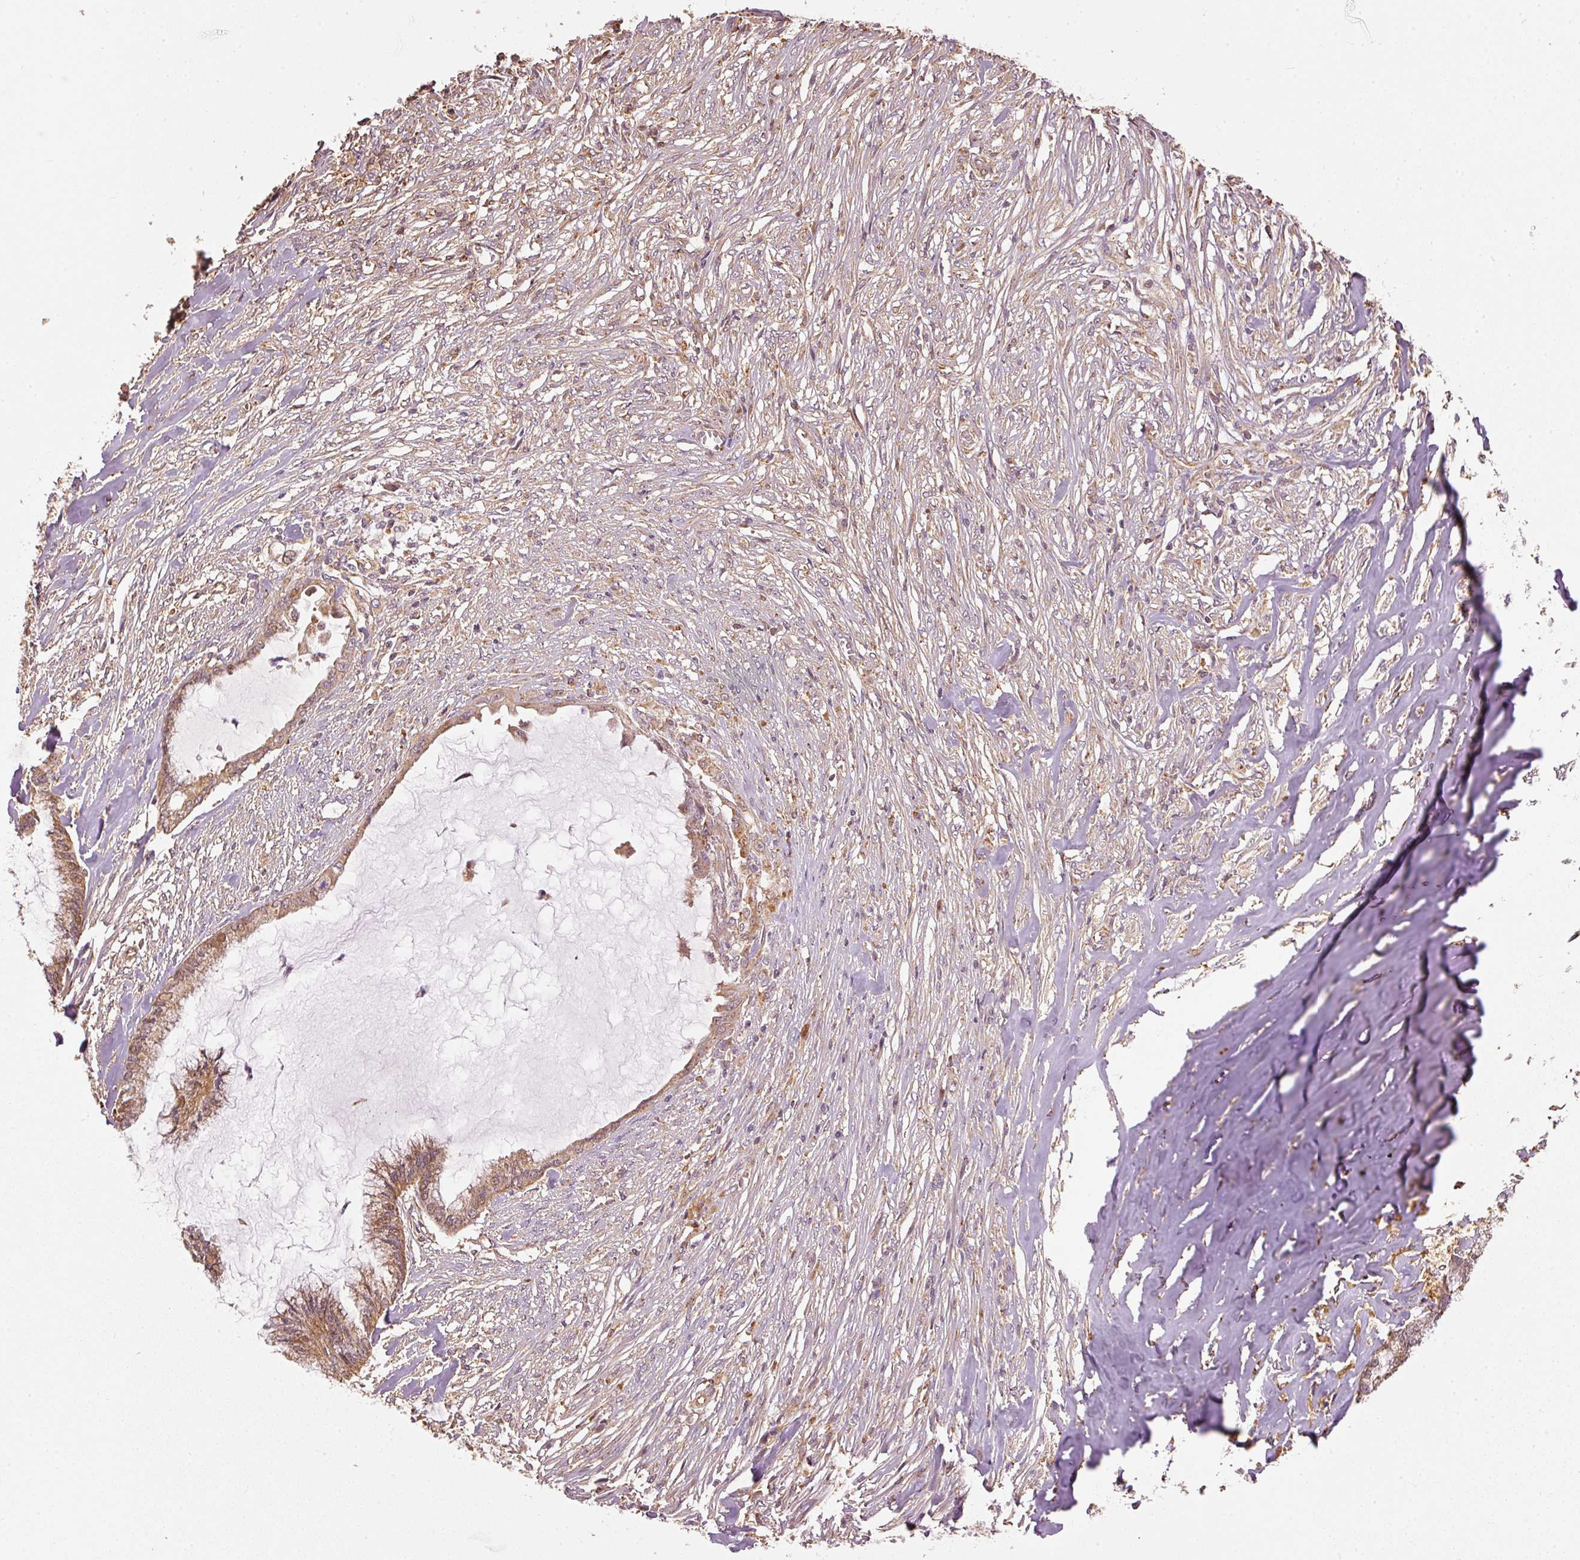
{"staining": {"intensity": "moderate", "quantity": ">75%", "location": "cytoplasmic/membranous"}, "tissue": "endometrial cancer", "cell_type": "Tumor cells", "image_type": "cancer", "snomed": [{"axis": "morphology", "description": "Adenocarcinoma, NOS"}, {"axis": "topography", "description": "Endometrium"}], "caption": "Endometrial adenocarcinoma tissue shows moderate cytoplasmic/membranous positivity in about >75% of tumor cells, visualized by immunohistochemistry.", "gene": "MTHFD1L", "patient": {"sex": "female", "age": 86}}